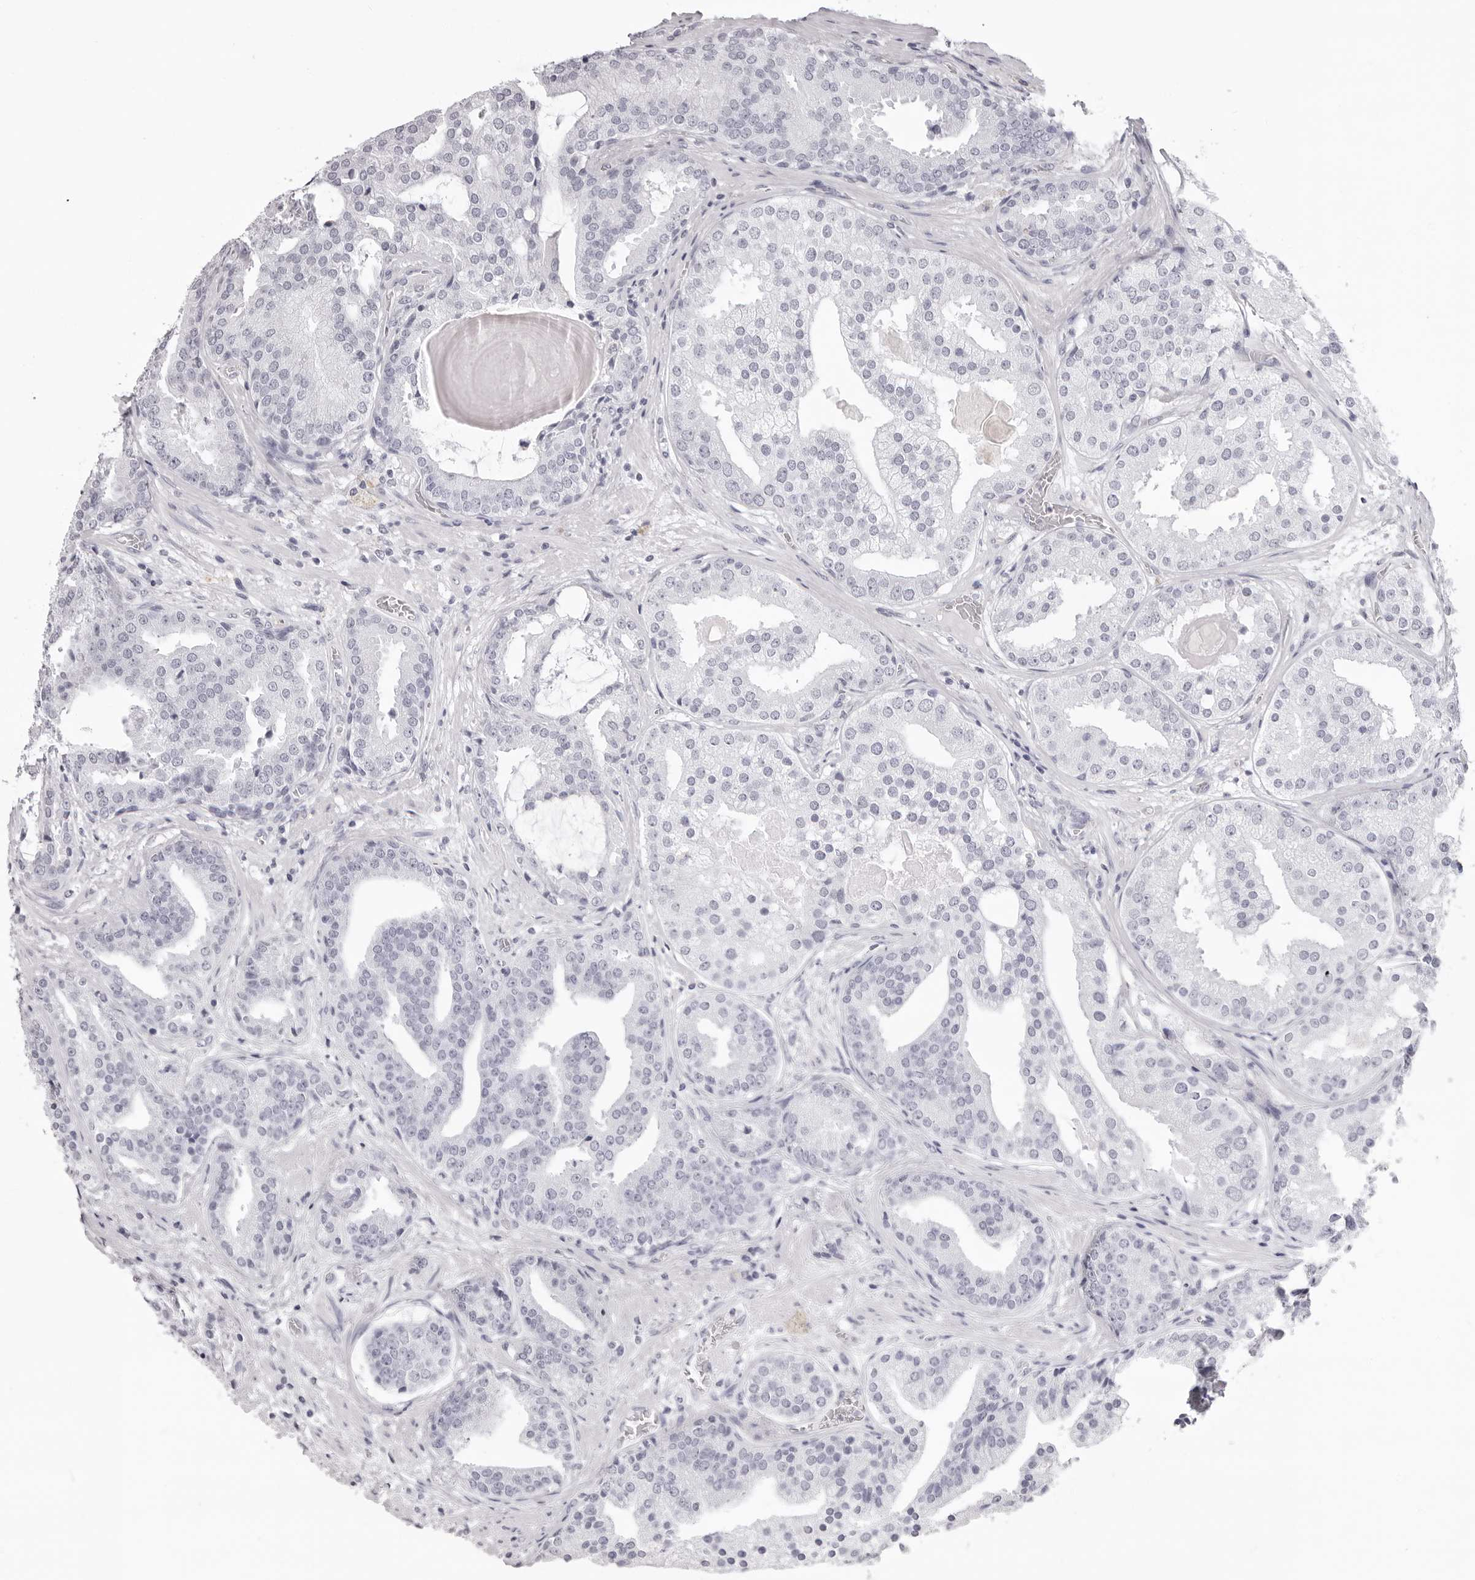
{"staining": {"intensity": "negative", "quantity": "none", "location": "none"}, "tissue": "prostate cancer", "cell_type": "Tumor cells", "image_type": "cancer", "snomed": [{"axis": "morphology", "description": "Adenocarcinoma, Low grade"}, {"axis": "topography", "description": "Prostate"}], "caption": "DAB immunohistochemical staining of prostate cancer demonstrates no significant expression in tumor cells.", "gene": "CST1", "patient": {"sex": "male", "age": 67}}